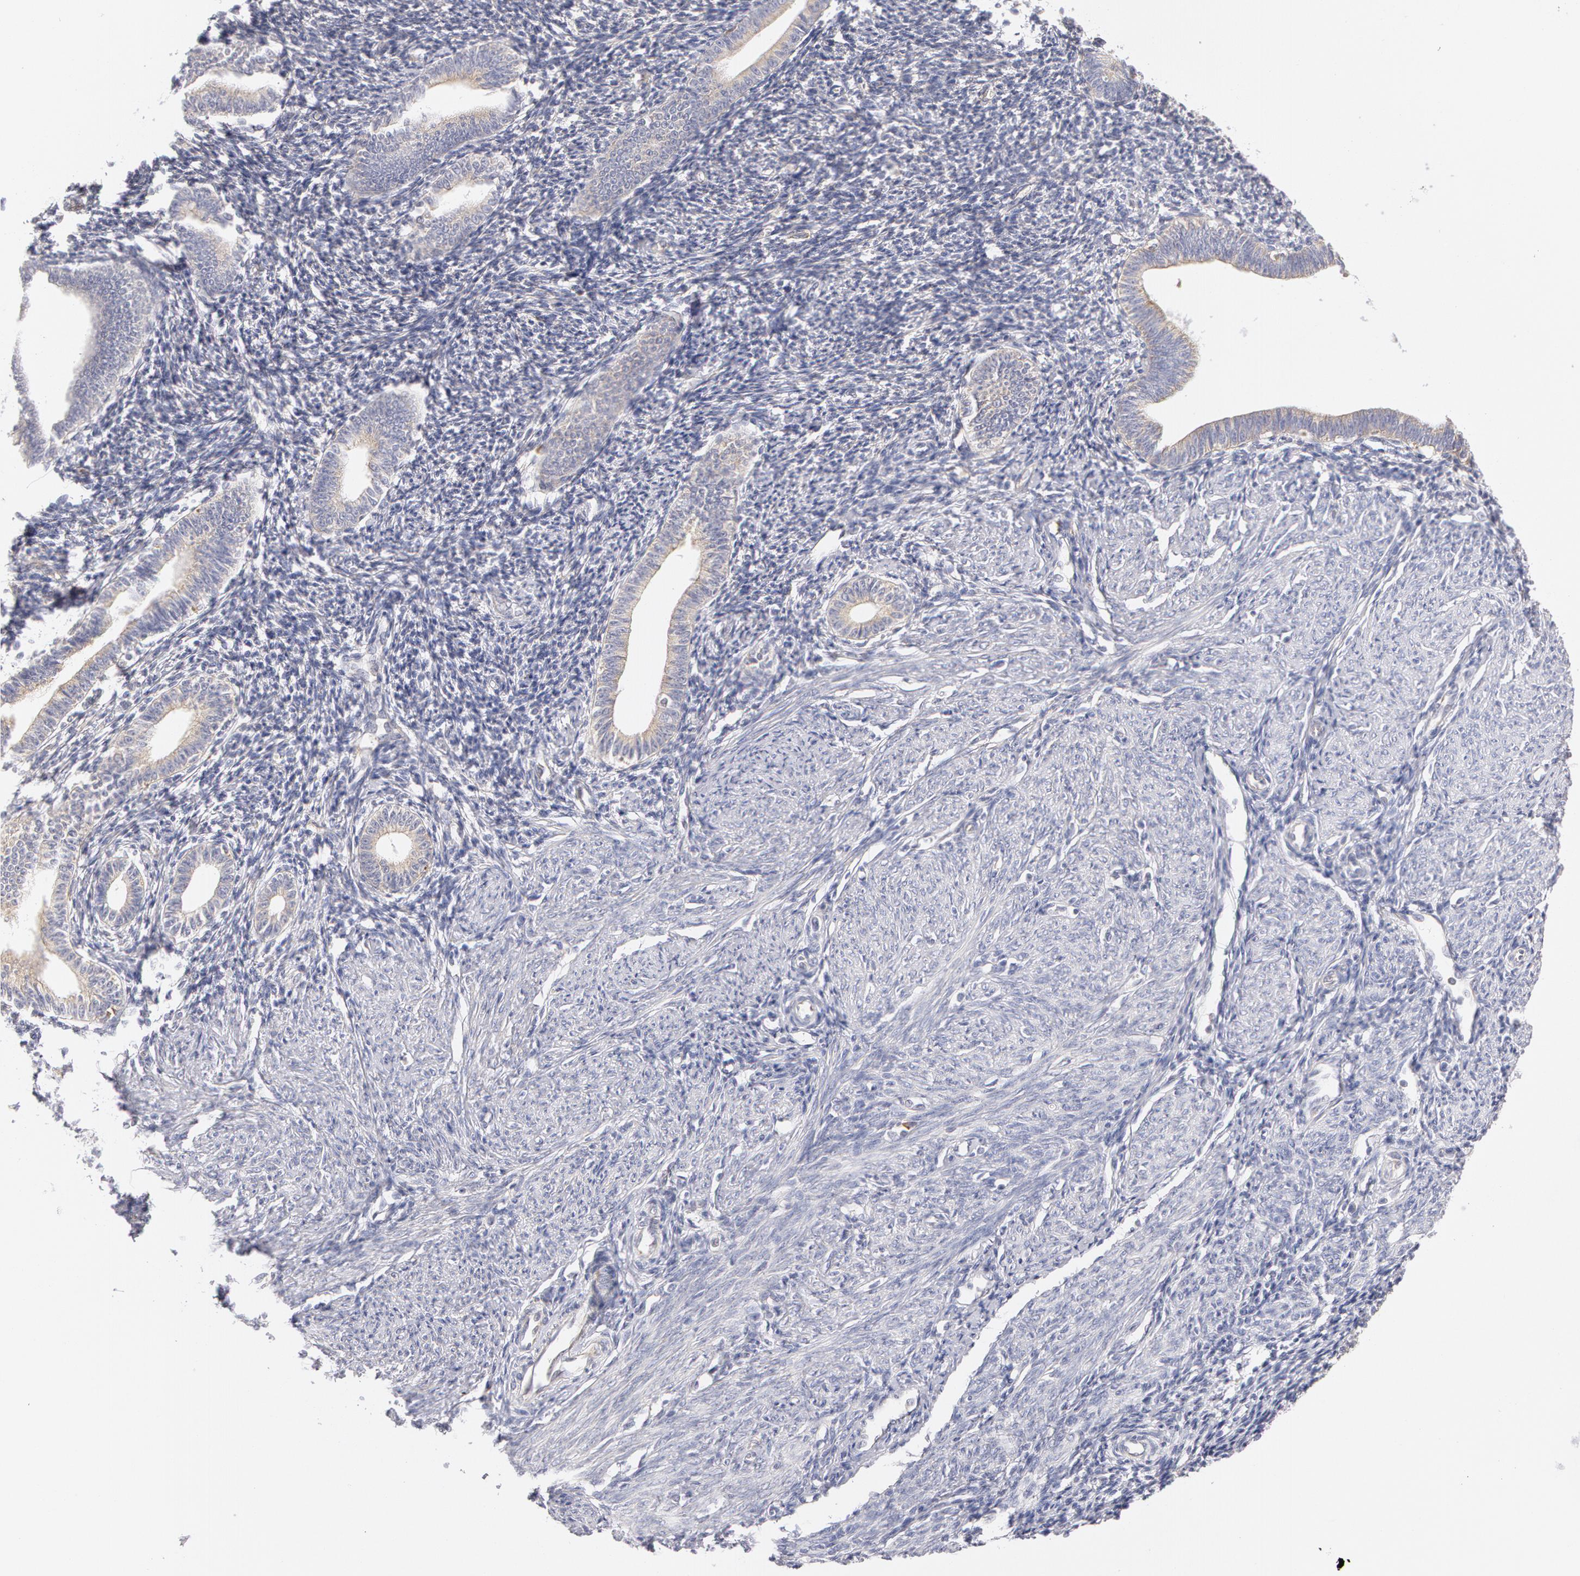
{"staining": {"intensity": "negative", "quantity": "none", "location": "none"}, "tissue": "endometrium", "cell_type": "Cells in endometrial stroma", "image_type": "normal", "snomed": [{"axis": "morphology", "description": "Normal tissue, NOS"}, {"axis": "topography", "description": "Endometrium"}], "caption": "Immunohistochemistry histopathology image of normal endometrium: endometrium stained with DAB (3,3'-diaminobenzidine) displays no significant protein expression in cells in endometrial stroma. The staining was performed using DAB to visualize the protein expression in brown, while the nuclei were stained in blue with hematoxylin (Magnification: 20x).", "gene": "DDX3X", "patient": {"sex": "female", "age": 52}}